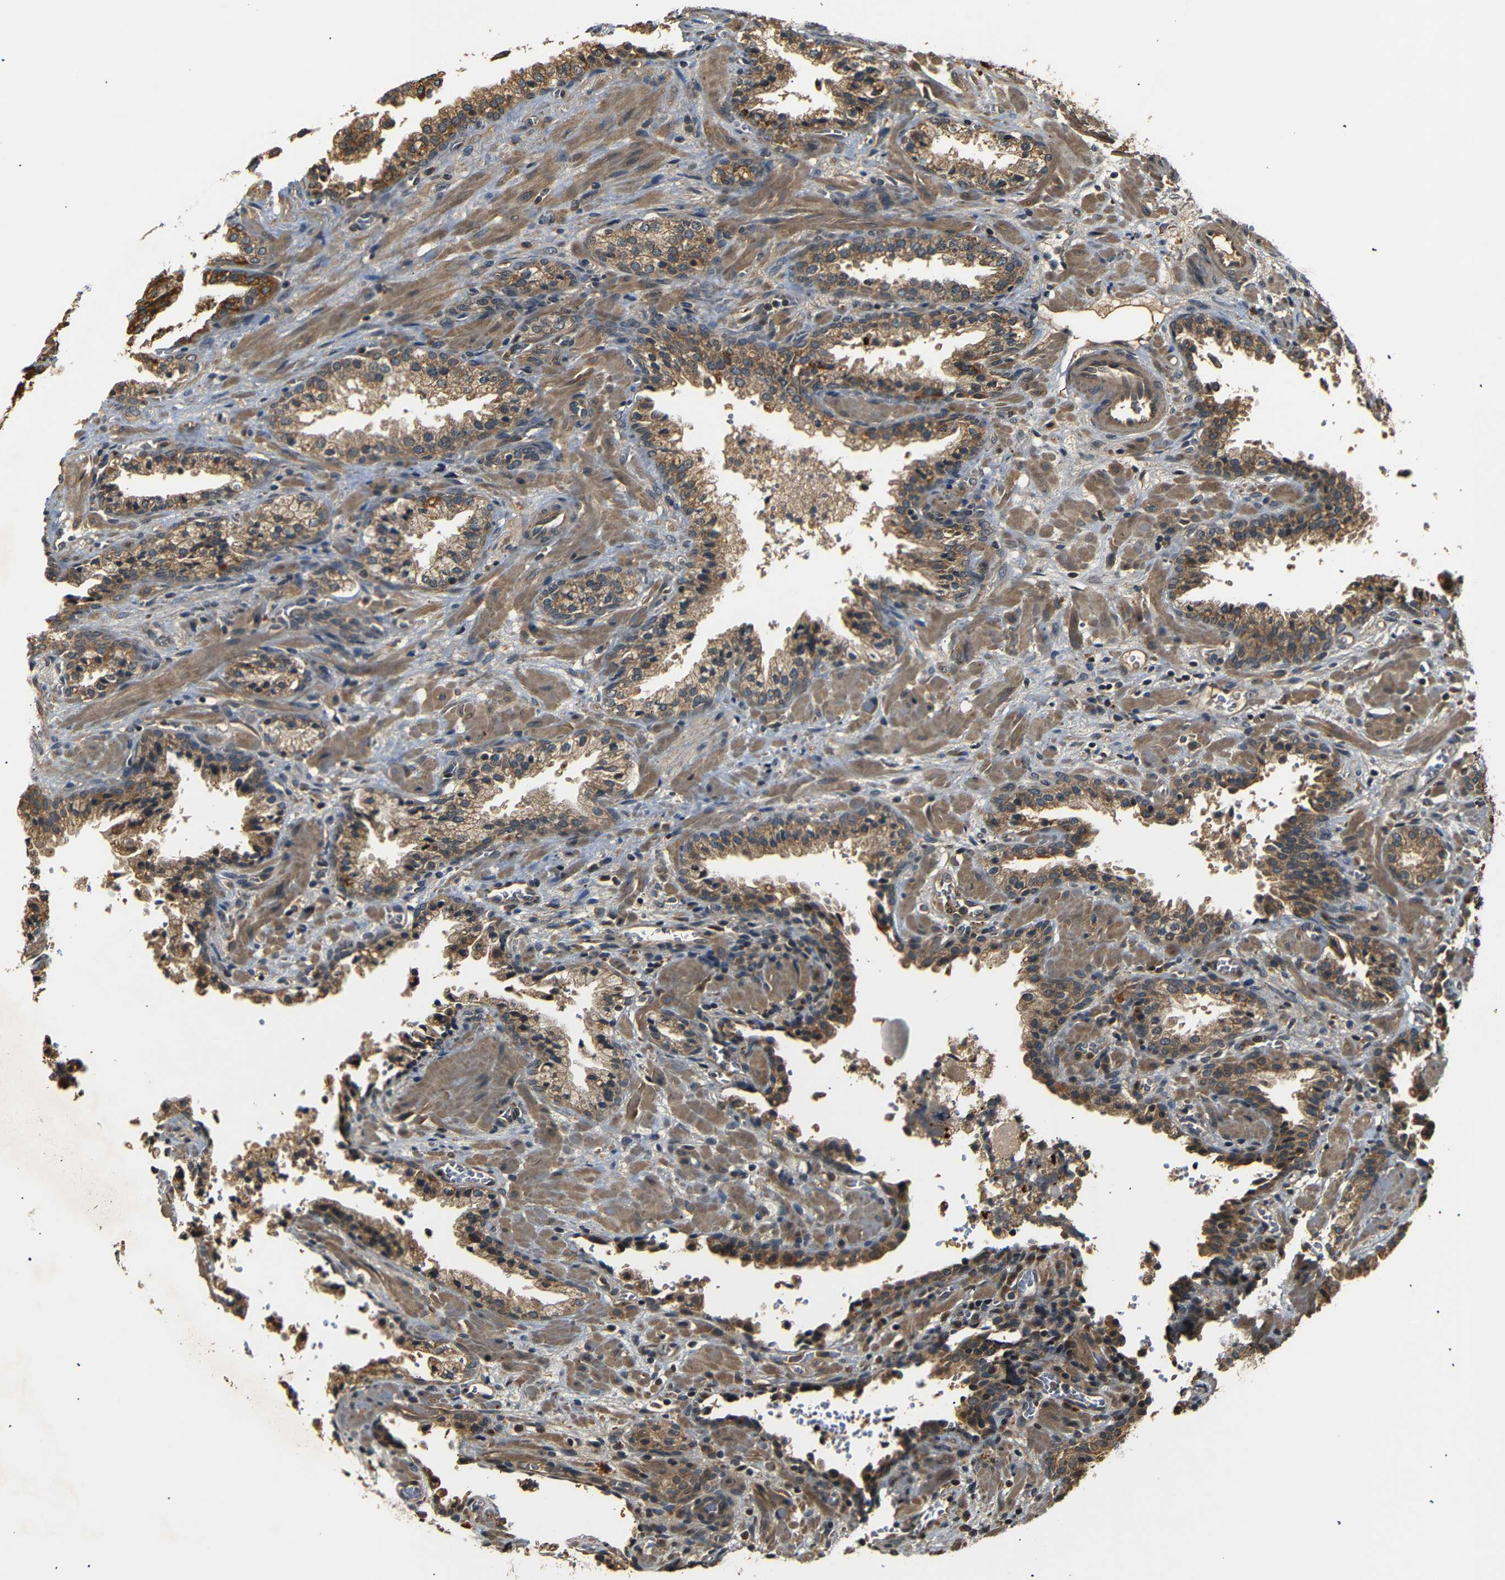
{"staining": {"intensity": "moderate", "quantity": ">75%", "location": "cytoplasmic/membranous"}, "tissue": "prostate cancer", "cell_type": "Tumor cells", "image_type": "cancer", "snomed": [{"axis": "morphology", "description": "Adenocarcinoma, High grade"}, {"axis": "topography", "description": "Prostate"}], "caption": "Human prostate cancer stained with a protein marker displays moderate staining in tumor cells.", "gene": "TANK", "patient": {"sex": "male", "age": 58}}